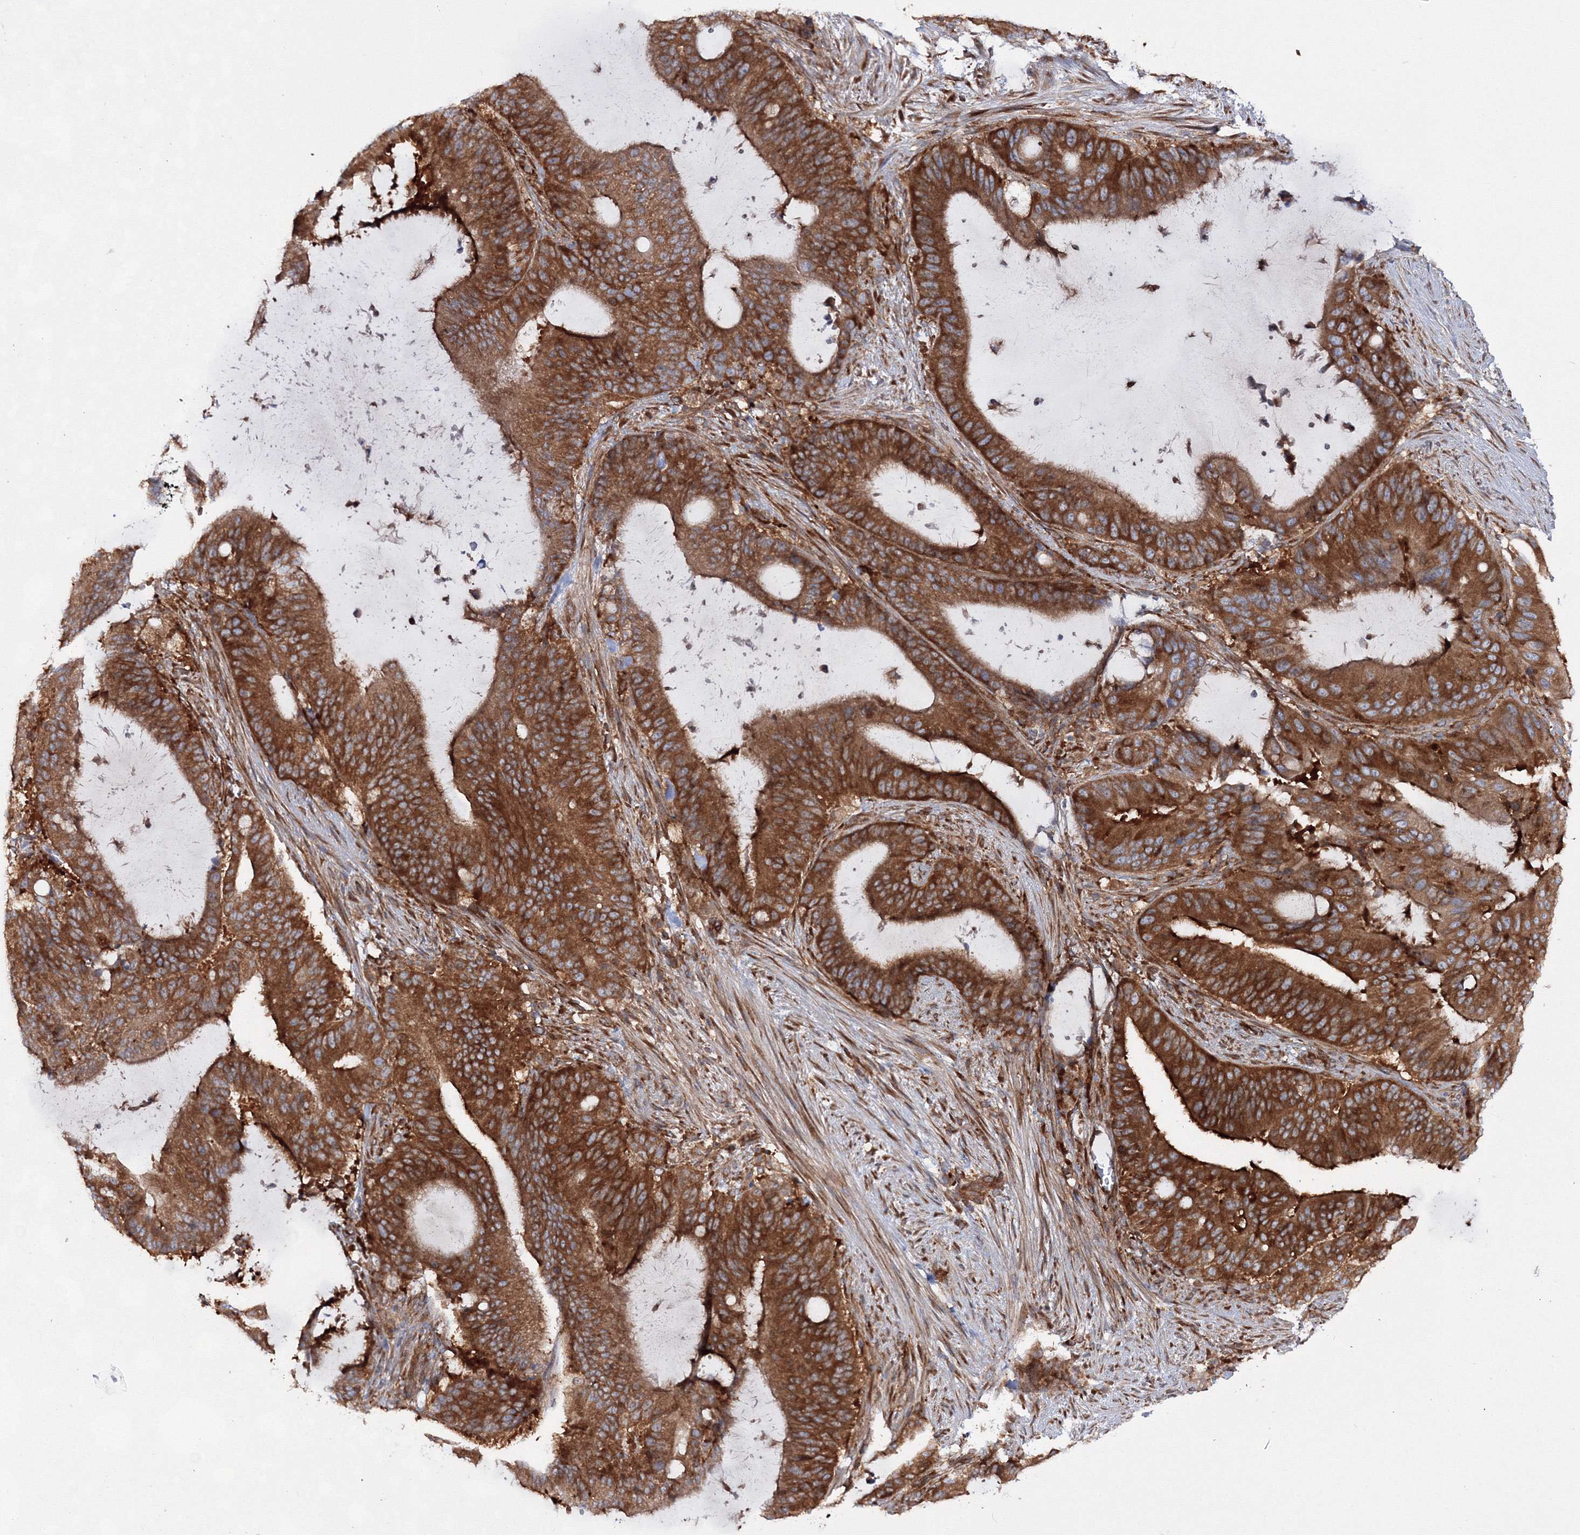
{"staining": {"intensity": "strong", "quantity": ">75%", "location": "cytoplasmic/membranous"}, "tissue": "liver cancer", "cell_type": "Tumor cells", "image_type": "cancer", "snomed": [{"axis": "morphology", "description": "Normal tissue, NOS"}, {"axis": "morphology", "description": "Cholangiocarcinoma"}, {"axis": "topography", "description": "Liver"}, {"axis": "topography", "description": "Peripheral nerve tissue"}], "caption": "An IHC photomicrograph of tumor tissue is shown. Protein staining in brown shows strong cytoplasmic/membranous positivity in liver cholangiocarcinoma within tumor cells. Immunohistochemistry (ihc) stains the protein in brown and the nuclei are stained blue.", "gene": "HARS1", "patient": {"sex": "female", "age": 73}}